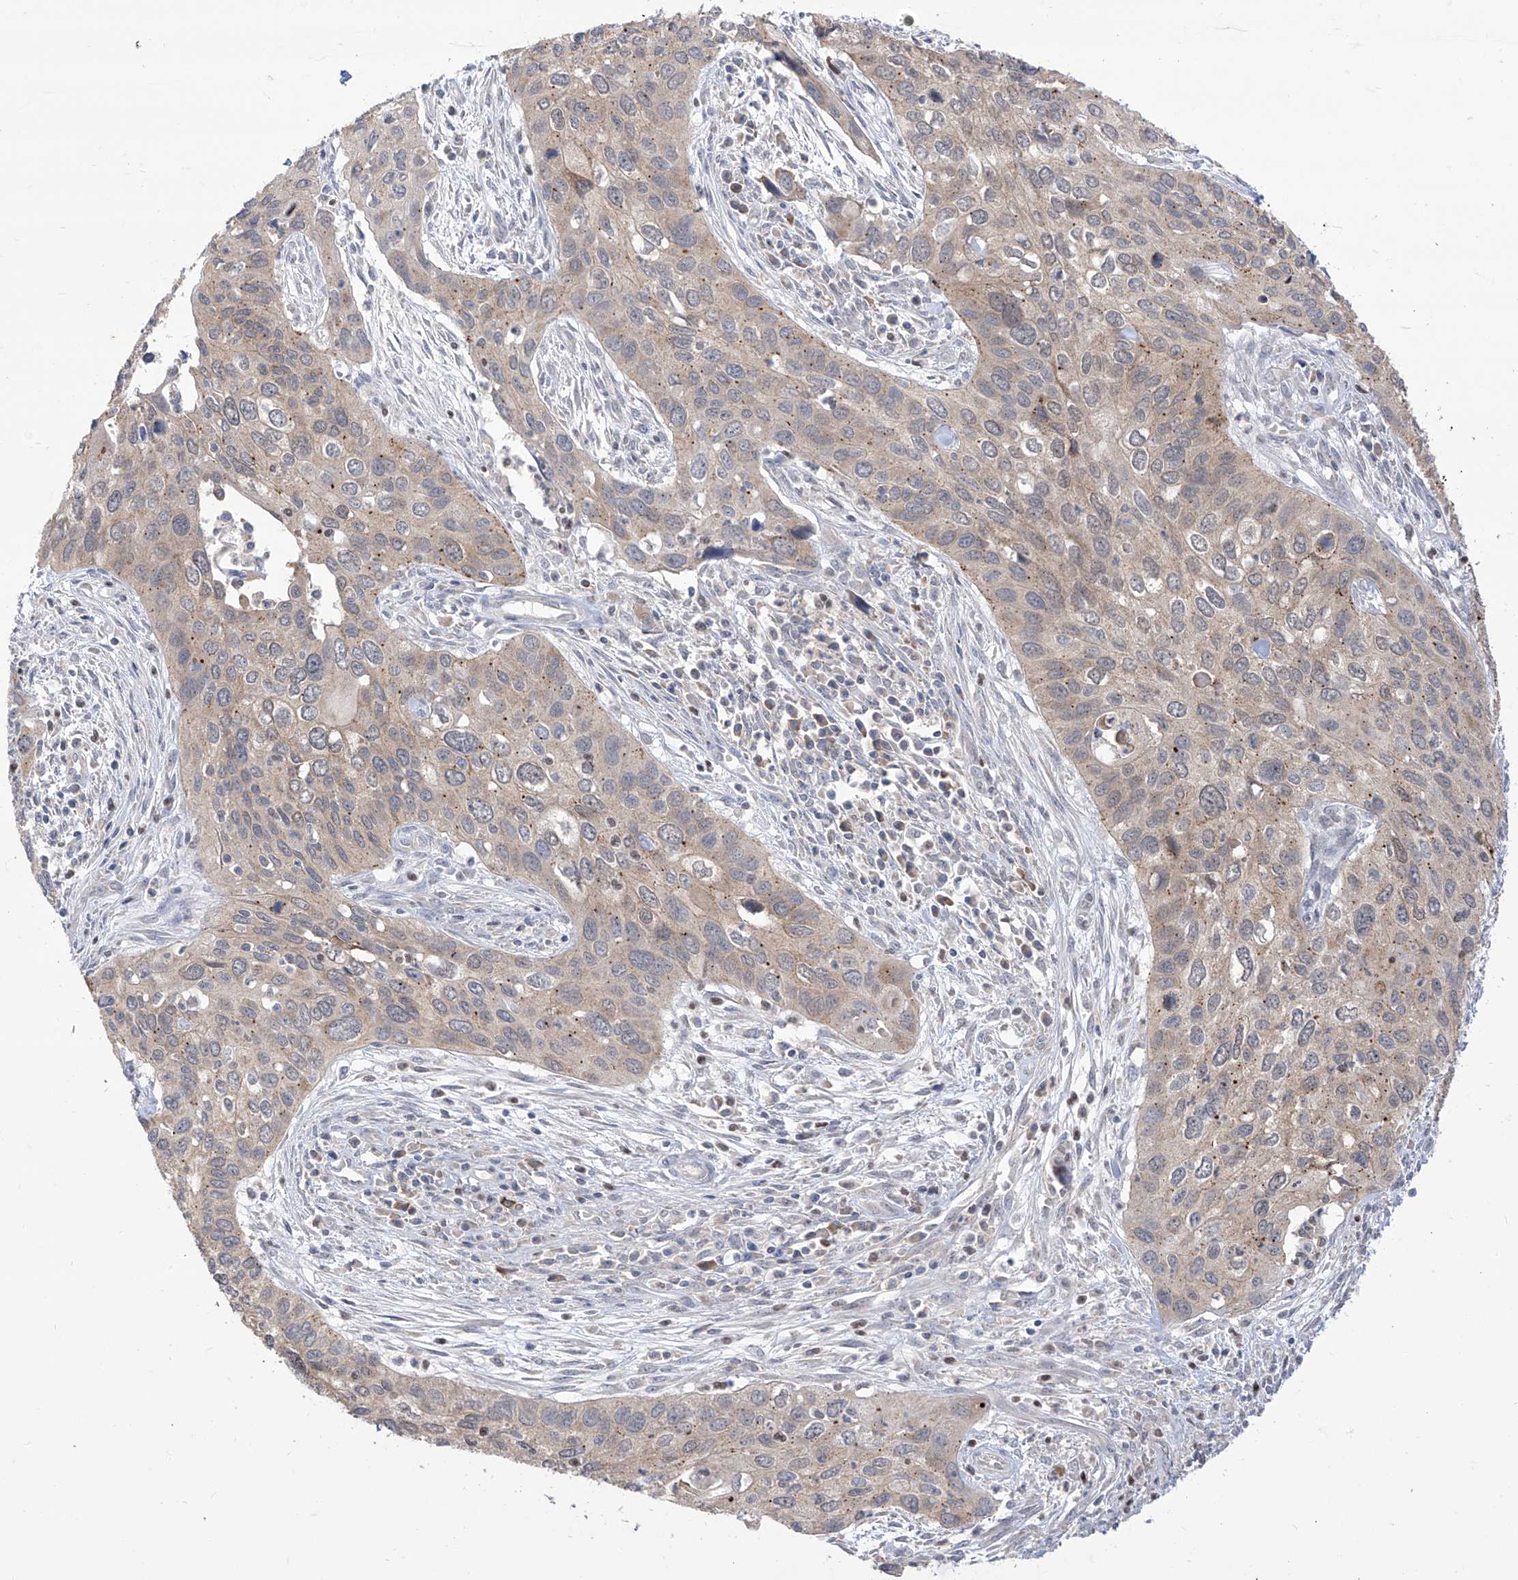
{"staining": {"intensity": "weak", "quantity": "25%-75%", "location": "cytoplasmic/membranous"}, "tissue": "cervical cancer", "cell_type": "Tumor cells", "image_type": "cancer", "snomed": [{"axis": "morphology", "description": "Squamous cell carcinoma, NOS"}, {"axis": "topography", "description": "Cervix"}], "caption": "This photomicrograph shows IHC staining of human squamous cell carcinoma (cervical), with low weak cytoplasmic/membranous positivity in about 25%-75% of tumor cells.", "gene": "BROX", "patient": {"sex": "female", "age": 55}}